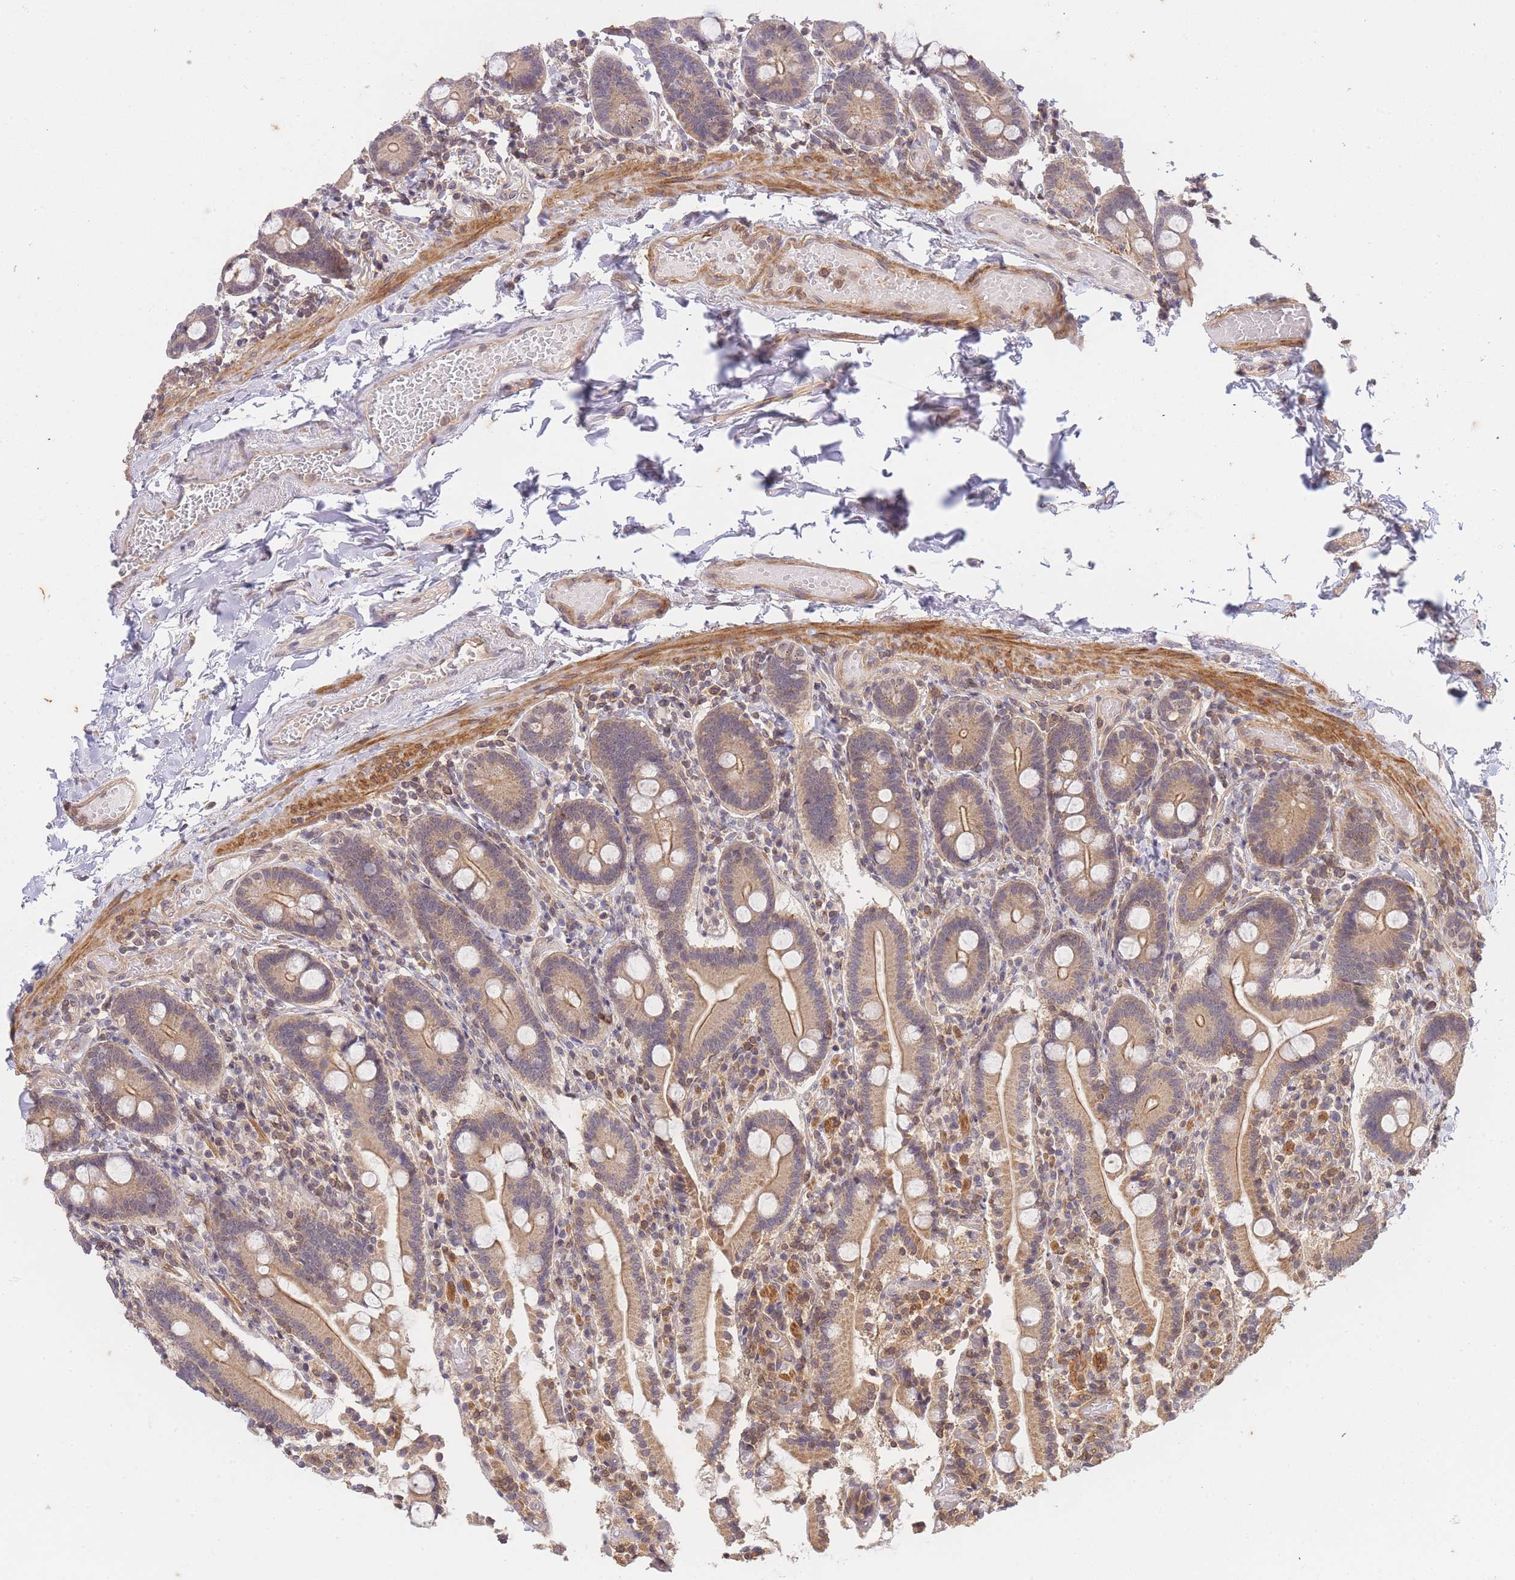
{"staining": {"intensity": "moderate", "quantity": ">75%", "location": "cytoplasmic/membranous"}, "tissue": "duodenum", "cell_type": "Glandular cells", "image_type": "normal", "snomed": [{"axis": "morphology", "description": "Normal tissue, NOS"}, {"axis": "topography", "description": "Duodenum"}], "caption": "Immunohistochemical staining of normal human duodenum reveals >75% levels of moderate cytoplasmic/membranous protein staining in approximately >75% of glandular cells. (Brightfield microscopy of DAB IHC at high magnification).", "gene": "ST8SIA4", "patient": {"sex": "male", "age": 55}}